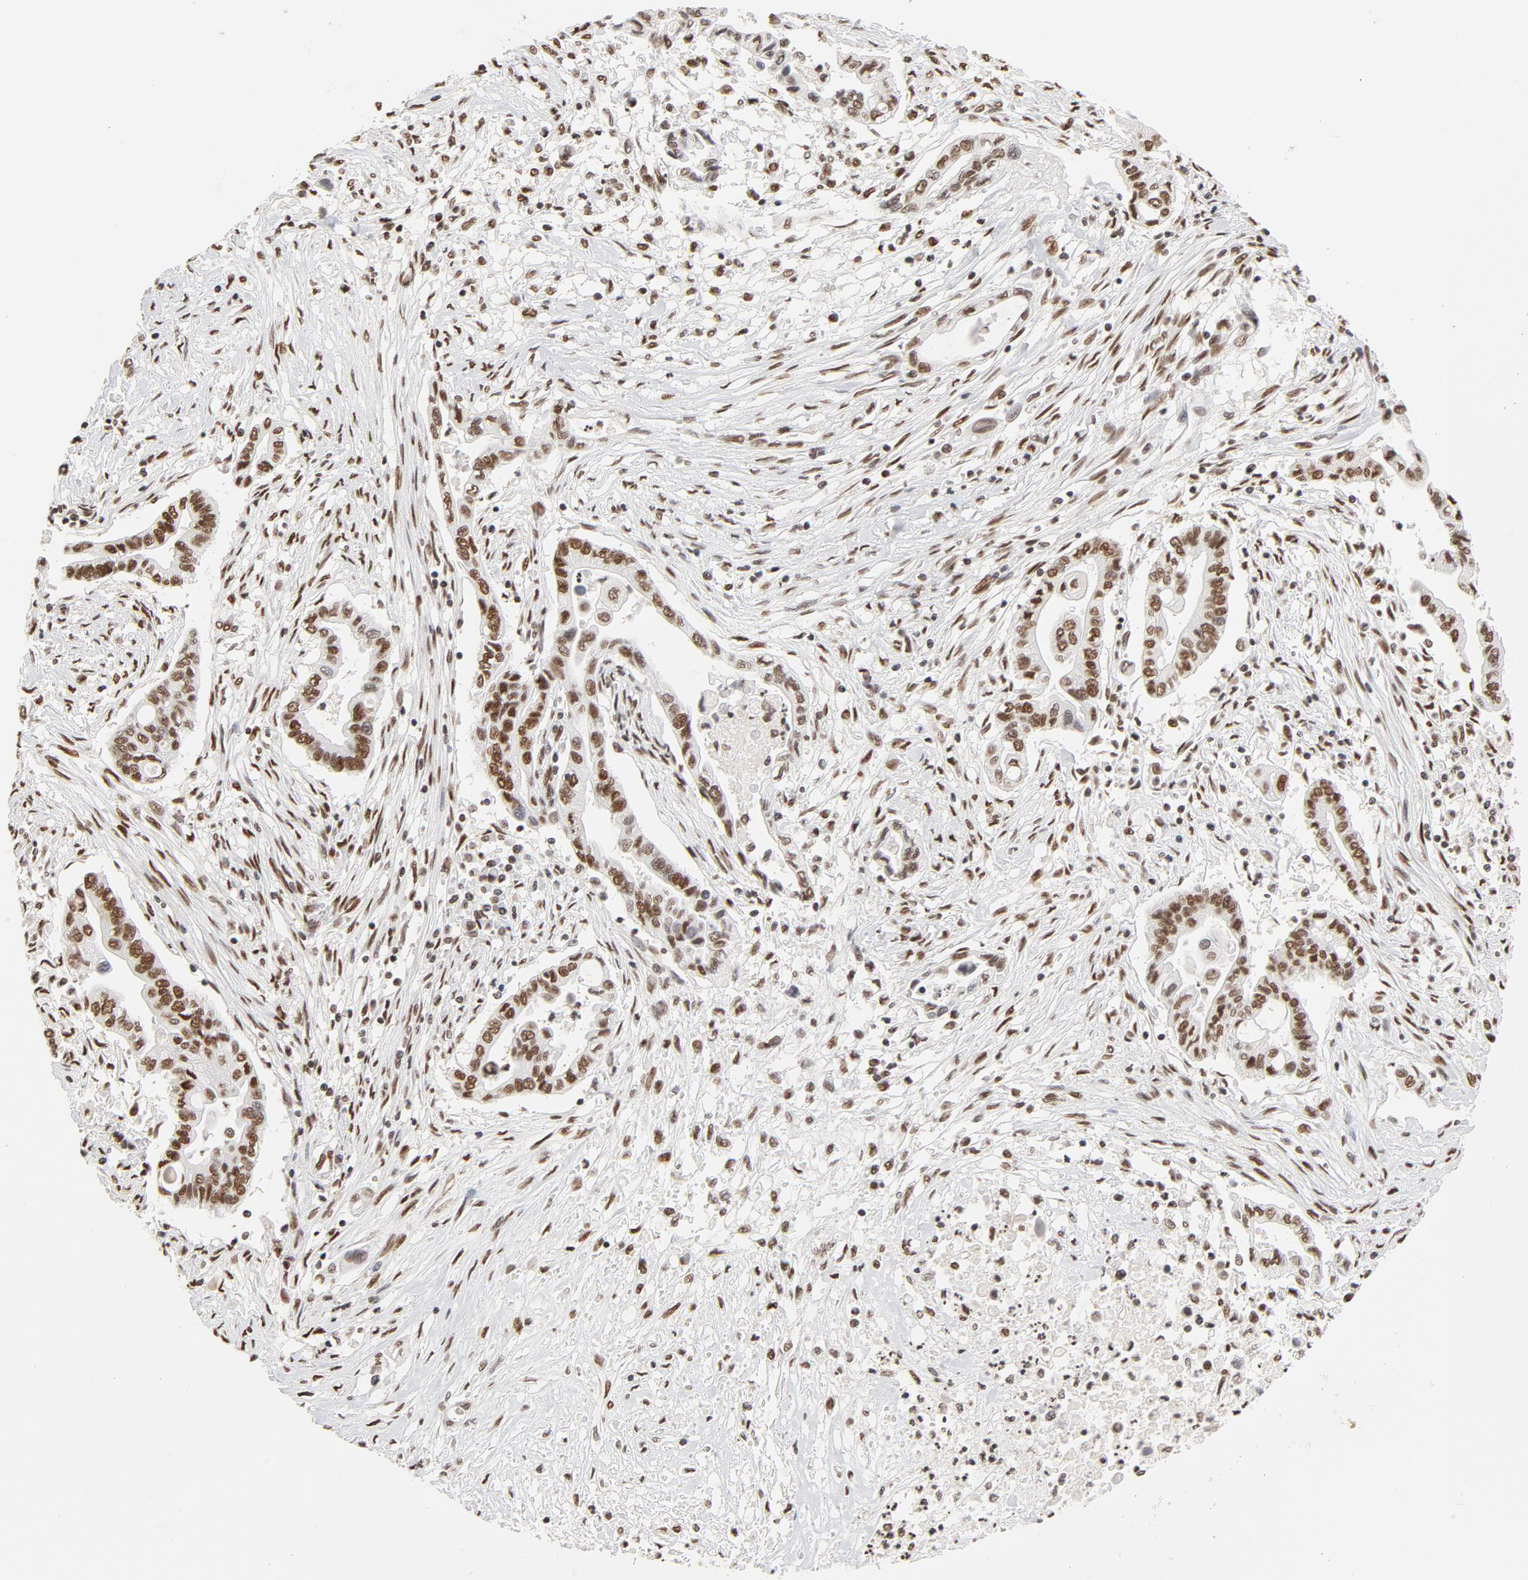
{"staining": {"intensity": "moderate", "quantity": ">75%", "location": "nuclear"}, "tissue": "pancreatic cancer", "cell_type": "Tumor cells", "image_type": "cancer", "snomed": [{"axis": "morphology", "description": "Adenocarcinoma, NOS"}, {"axis": "topography", "description": "Pancreas"}], "caption": "Approximately >75% of tumor cells in pancreatic adenocarcinoma display moderate nuclear protein staining as visualized by brown immunohistochemical staining.", "gene": "TP53BP1", "patient": {"sex": "female", "age": 57}}